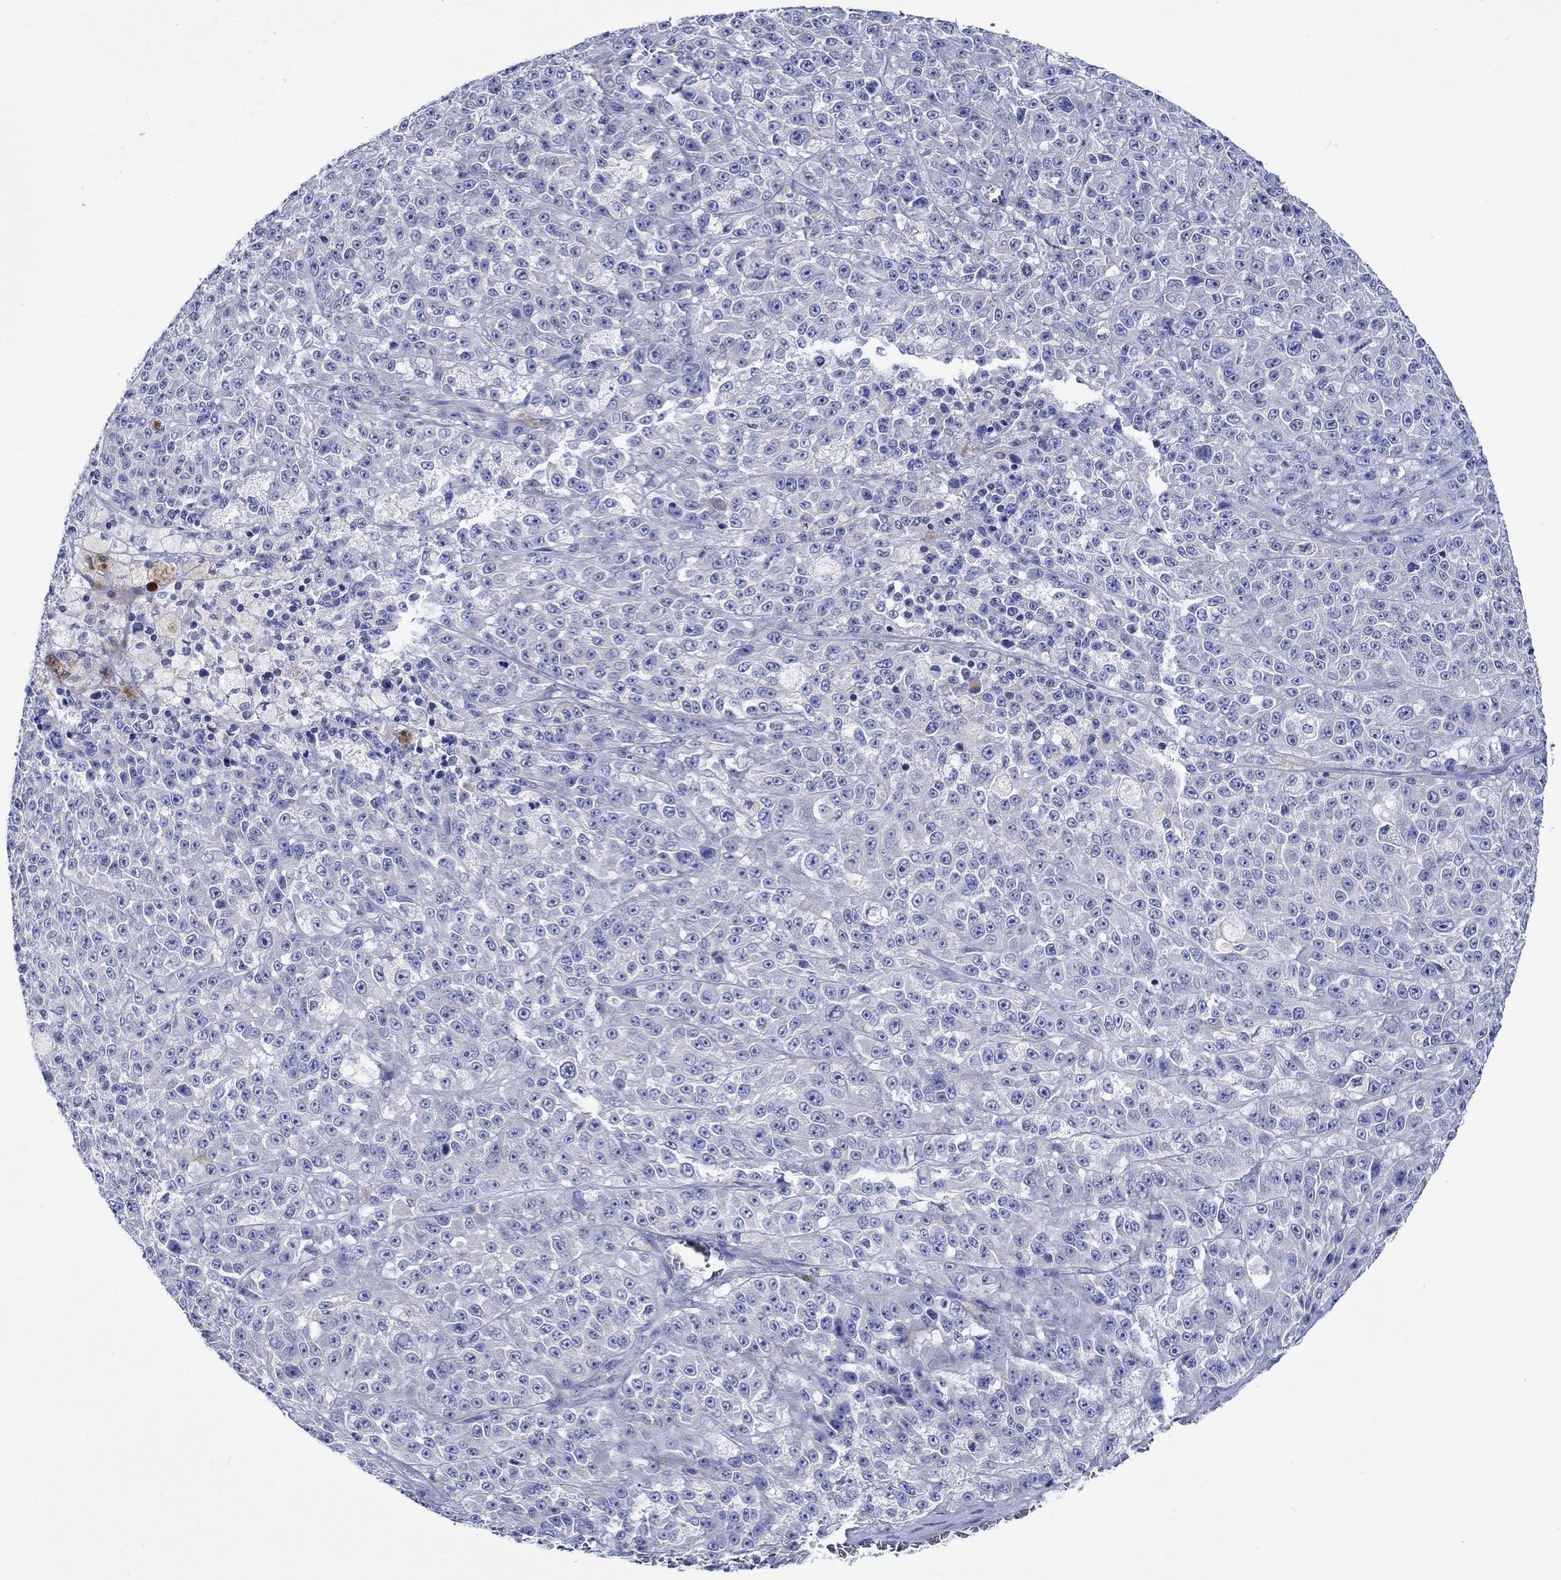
{"staining": {"intensity": "negative", "quantity": "none", "location": "none"}, "tissue": "melanoma", "cell_type": "Tumor cells", "image_type": "cancer", "snomed": [{"axis": "morphology", "description": "Malignant melanoma, NOS"}, {"axis": "topography", "description": "Skin"}], "caption": "There is no significant positivity in tumor cells of malignant melanoma.", "gene": "PTPRN2", "patient": {"sex": "female", "age": 58}}